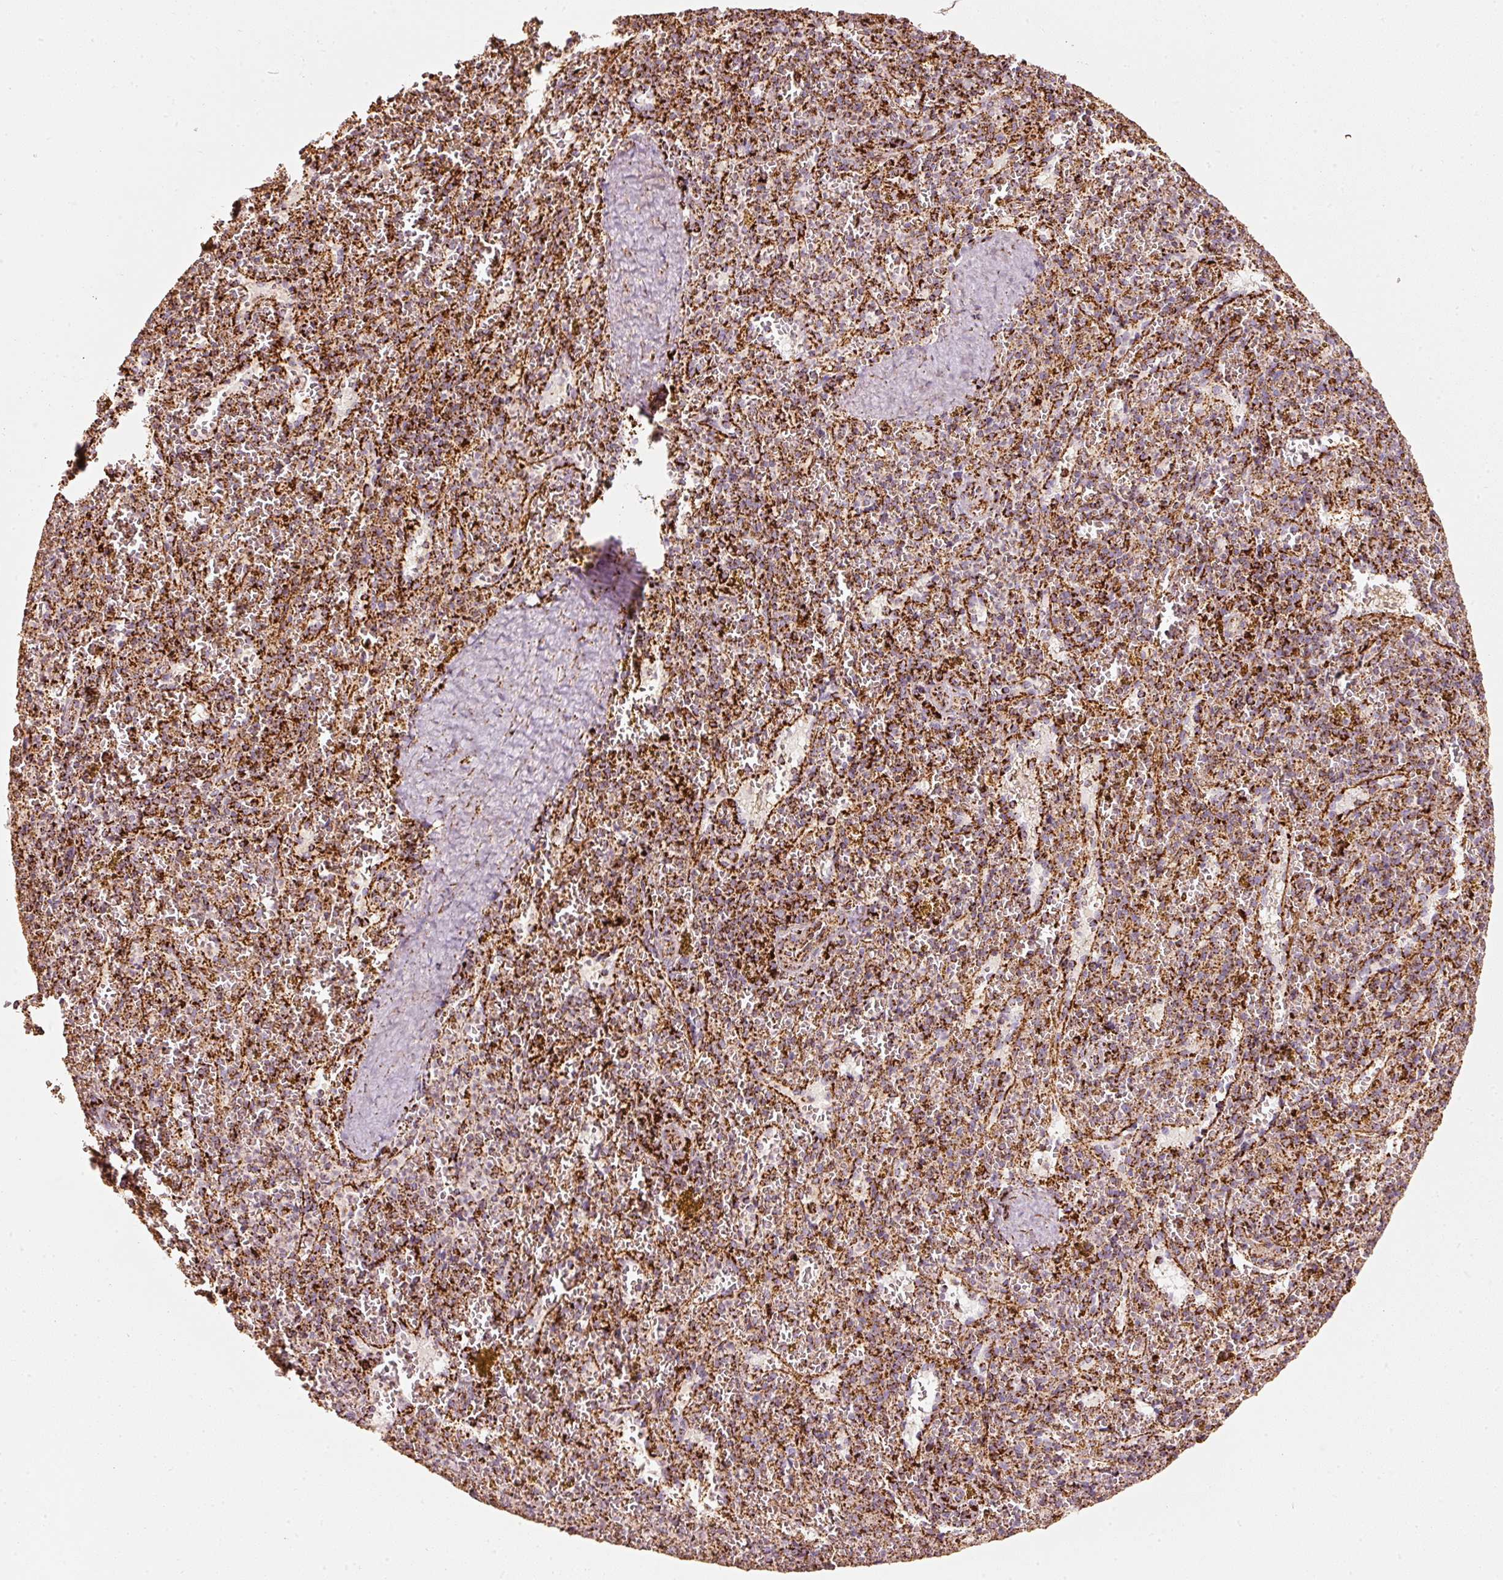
{"staining": {"intensity": "moderate", "quantity": ">75%", "location": "cytoplasmic/membranous"}, "tissue": "spleen", "cell_type": "Cells in red pulp", "image_type": "normal", "snomed": [{"axis": "morphology", "description": "Normal tissue, NOS"}, {"axis": "topography", "description": "Spleen"}], "caption": "Immunohistochemistry (IHC) of benign spleen exhibits medium levels of moderate cytoplasmic/membranous expression in about >75% of cells in red pulp. (DAB (3,3'-diaminobenzidine) IHC, brown staining for protein, blue staining for nuclei).", "gene": "UQCRC1", "patient": {"sex": "male", "age": 57}}